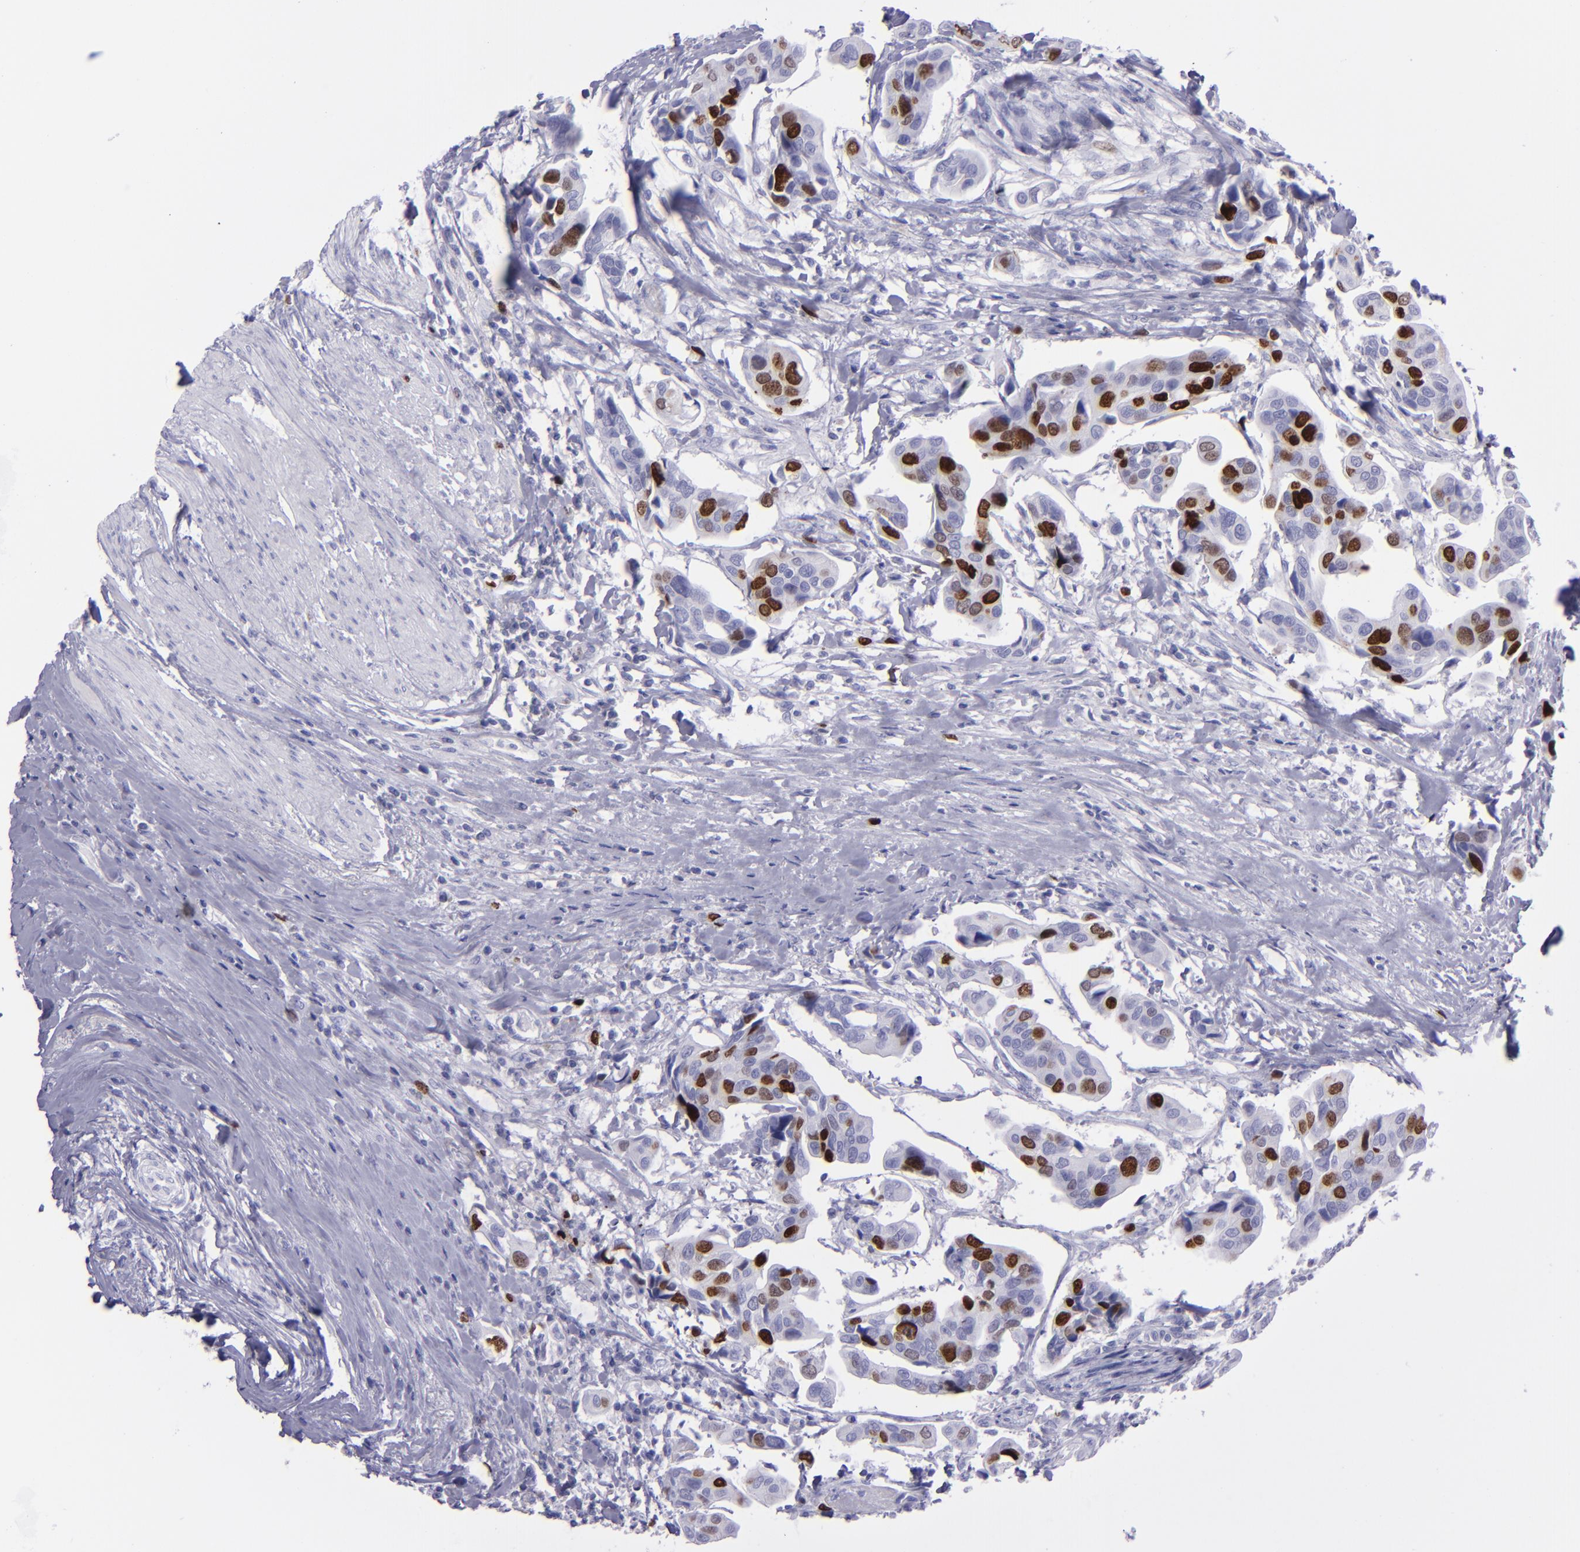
{"staining": {"intensity": "strong", "quantity": "<25%", "location": "nuclear"}, "tissue": "urothelial cancer", "cell_type": "Tumor cells", "image_type": "cancer", "snomed": [{"axis": "morphology", "description": "Adenocarcinoma, NOS"}, {"axis": "topography", "description": "Urinary bladder"}], "caption": "This is an image of immunohistochemistry staining of urothelial cancer, which shows strong positivity in the nuclear of tumor cells.", "gene": "TOP2A", "patient": {"sex": "male", "age": 61}}